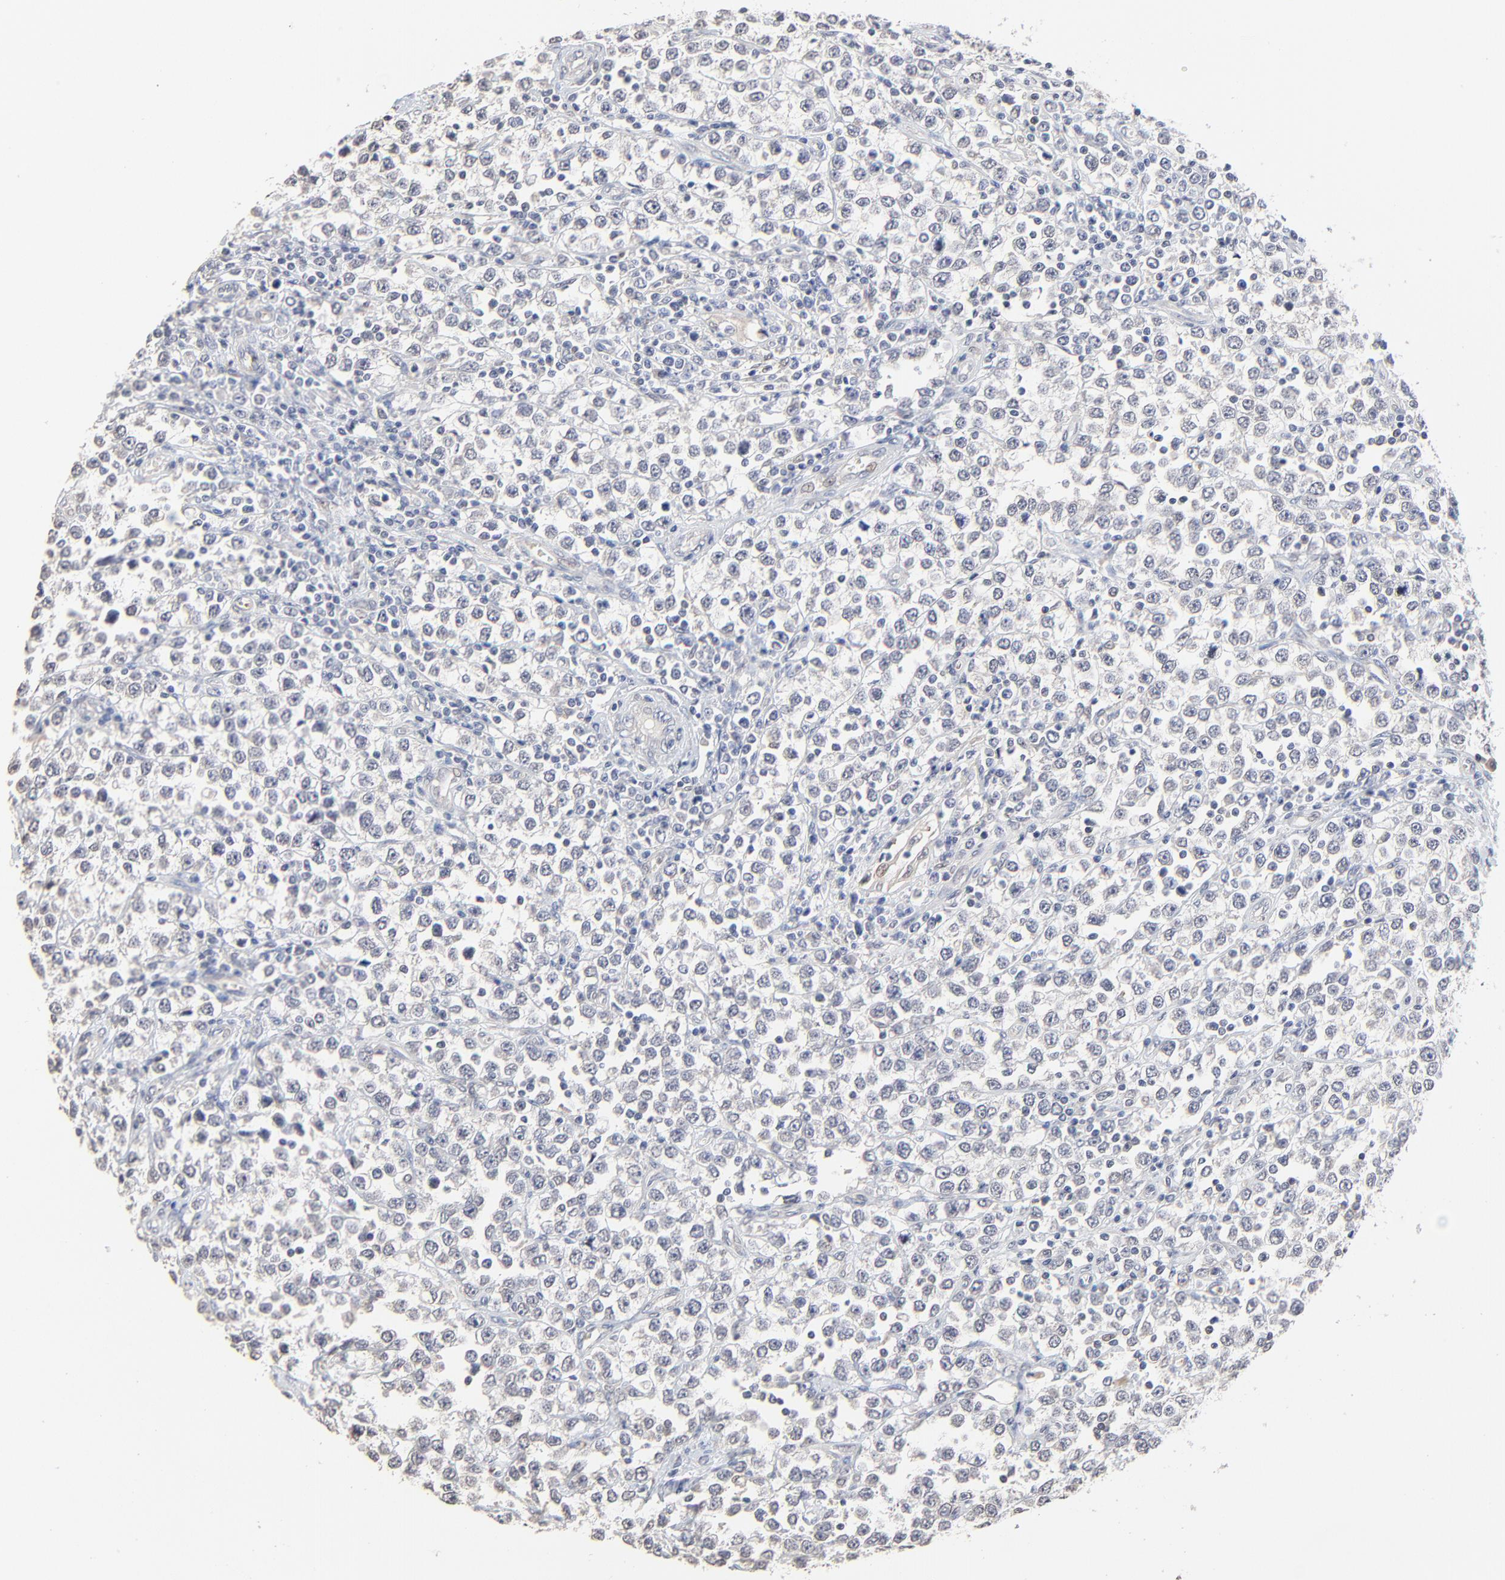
{"staining": {"intensity": "negative", "quantity": "none", "location": "none"}, "tissue": "testis cancer", "cell_type": "Tumor cells", "image_type": "cancer", "snomed": [{"axis": "morphology", "description": "Seminoma, NOS"}, {"axis": "topography", "description": "Testis"}], "caption": "There is no significant positivity in tumor cells of seminoma (testis).", "gene": "FANCB", "patient": {"sex": "male", "age": 25}}